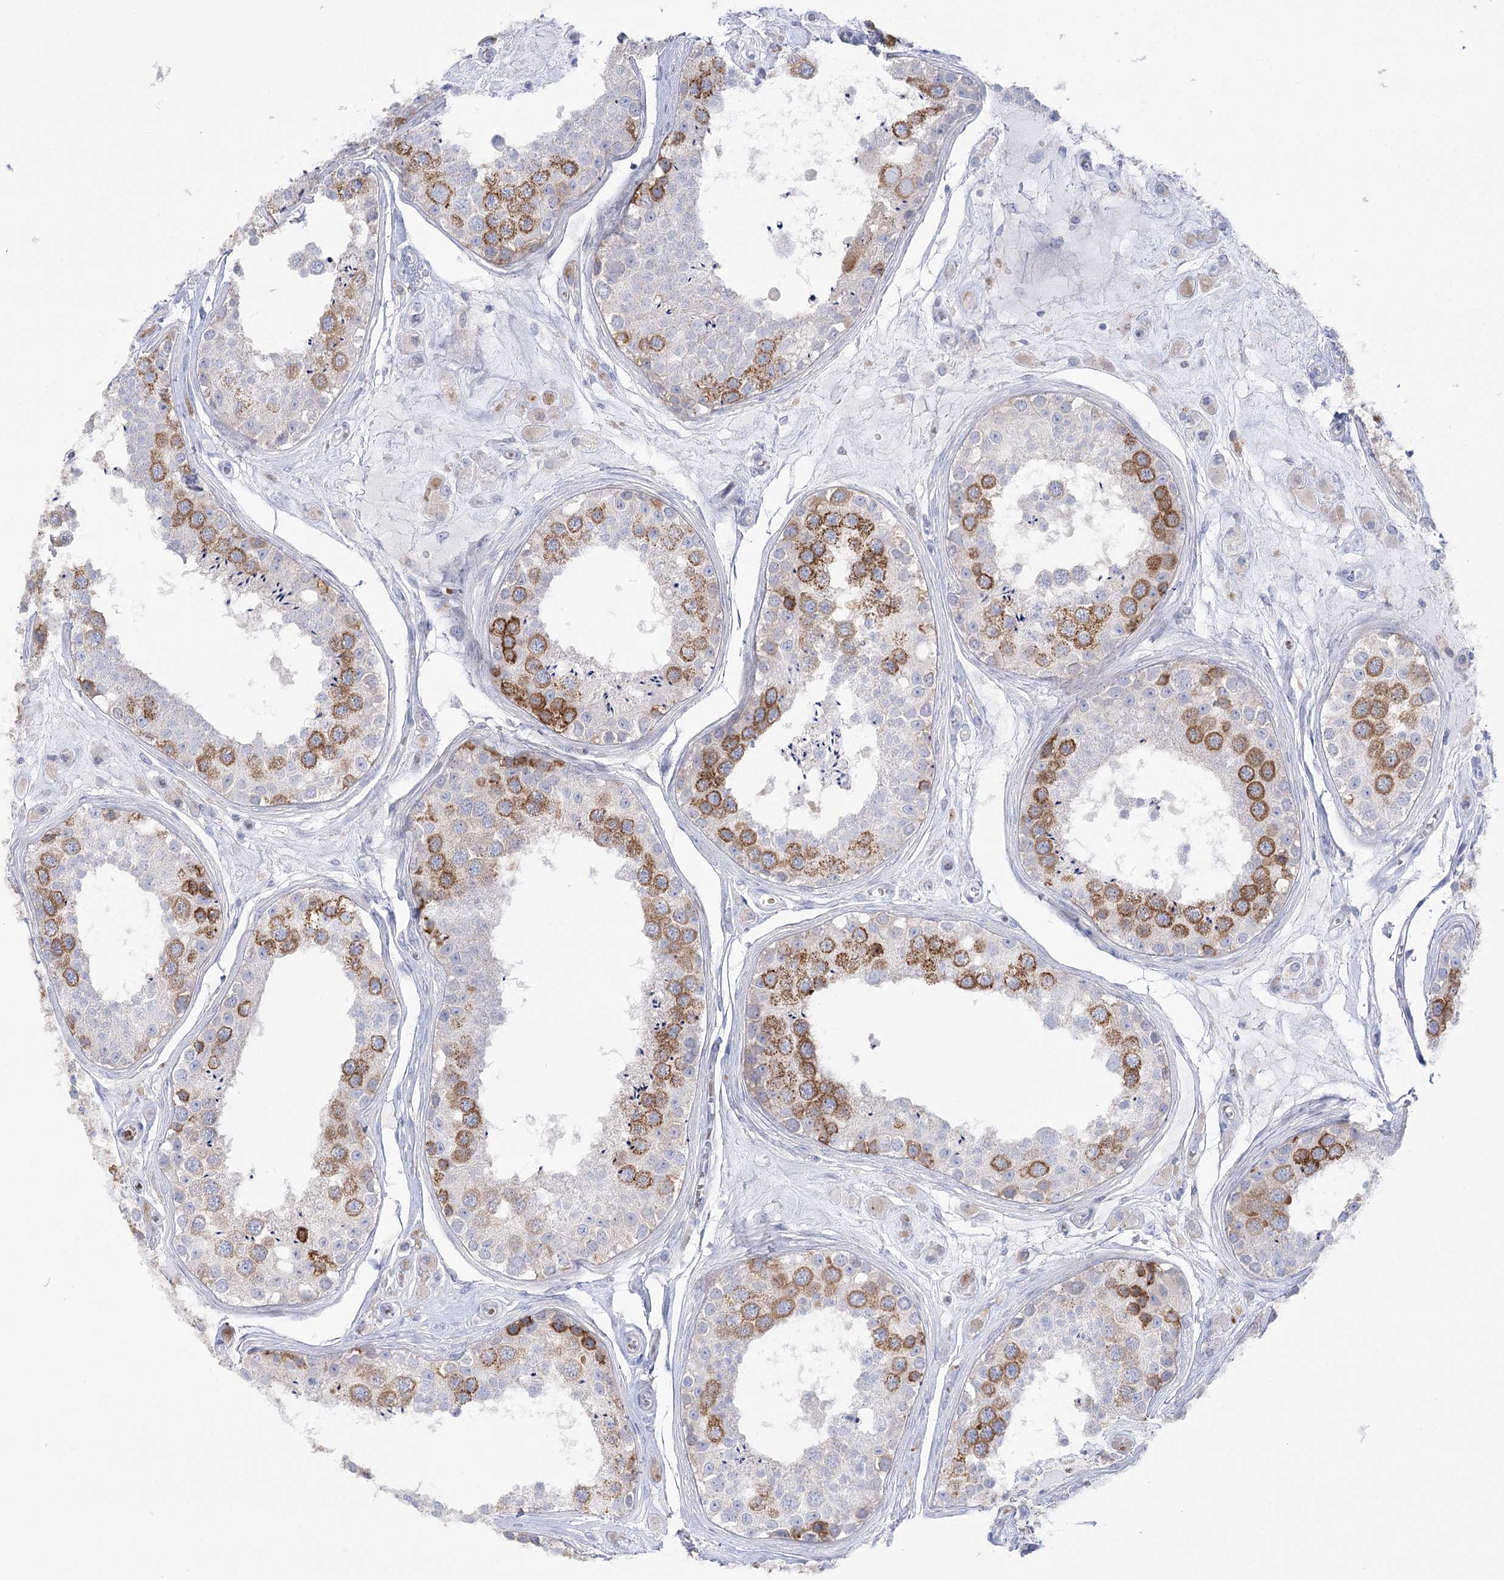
{"staining": {"intensity": "moderate", "quantity": ">75%", "location": "cytoplasmic/membranous"}, "tissue": "testis", "cell_type": "Cells in seminiferous ducts", "image_type": "normal", "snomed": [{"axis": "morphology", "description": "Normal tissue, NOS"}, {"axis": "topography", "description": "Testis"}], "caption": "Immunohistochemical staining of unremarkable human testis exhibits >75% levels of moderate cytoplasmic/membranous protein positivity in approximately >75% of cells in seminiferous ducts.", "gene": "SIAE", "patient": {"sex": "male", "age": 25}}